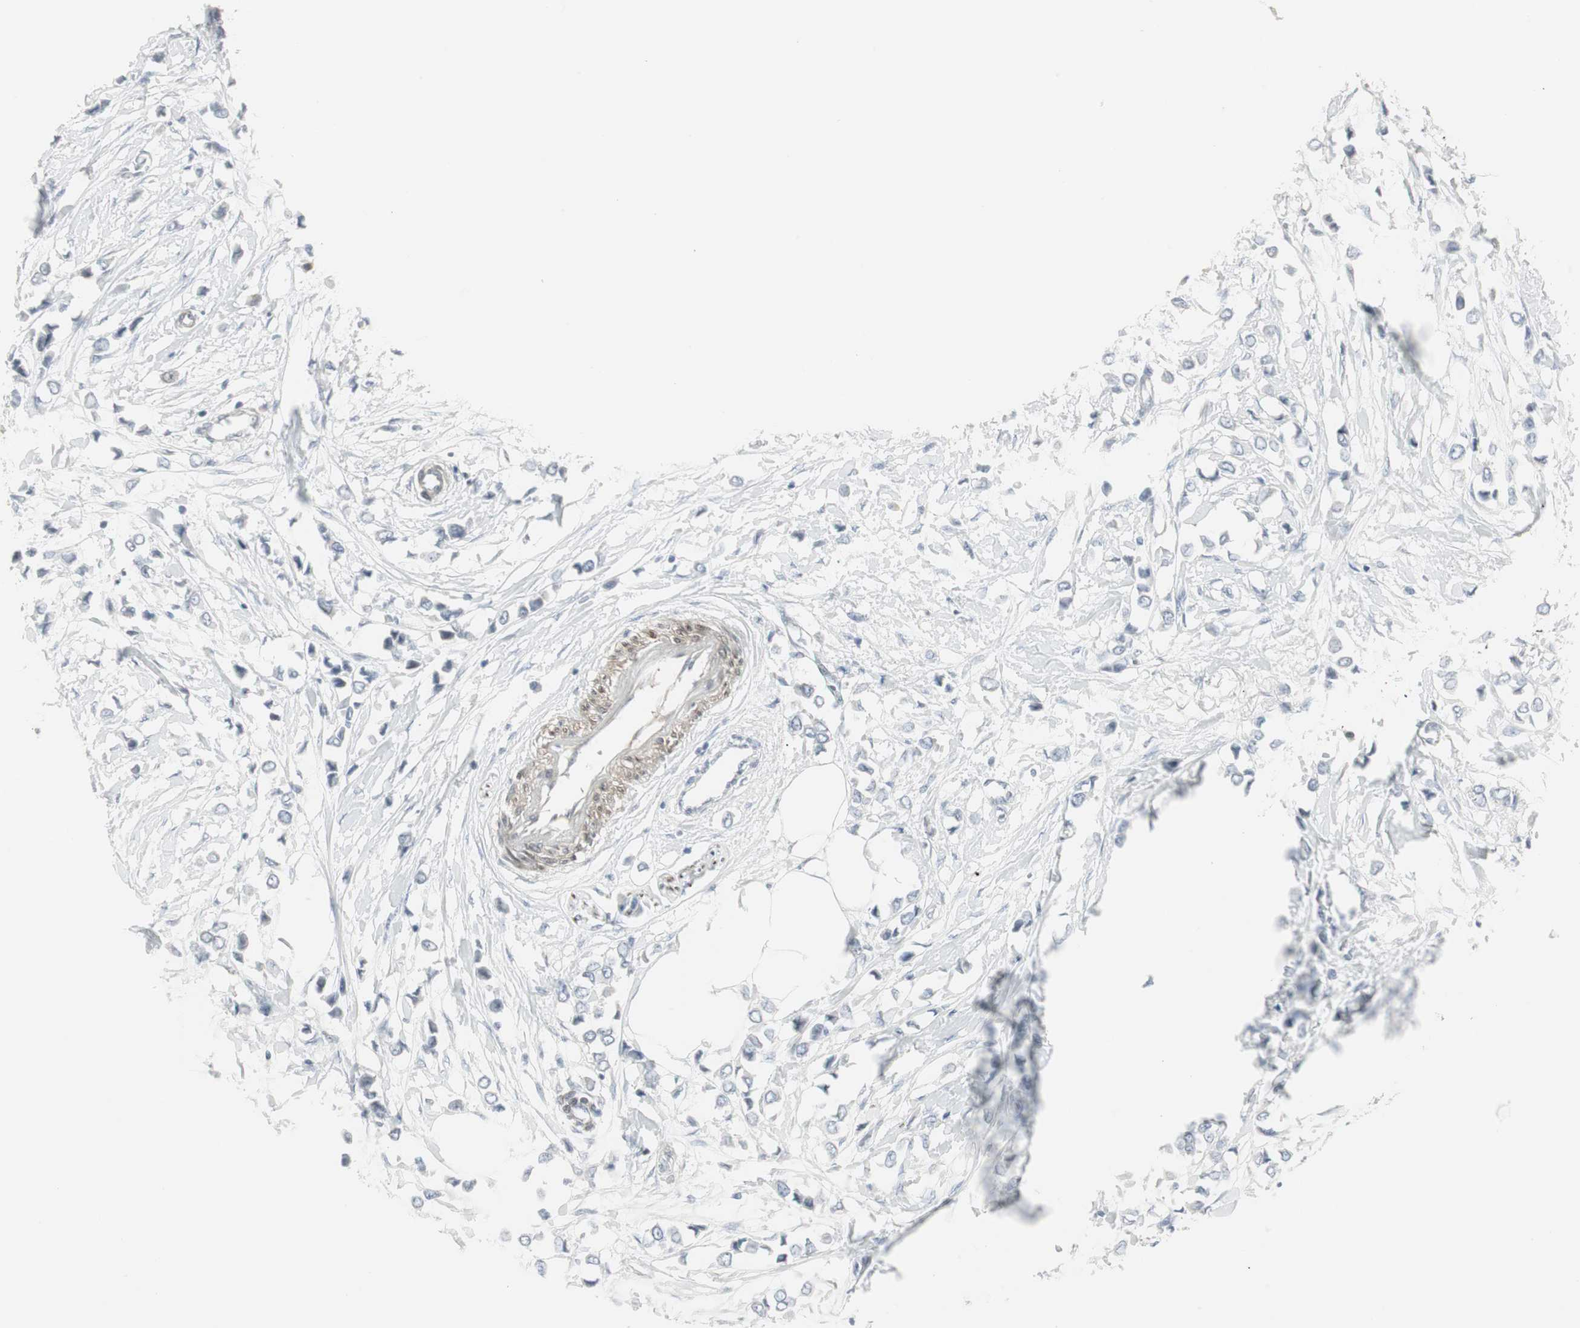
{"staining": {"intensity": "negative", "quantity": "none", "location": "none"}, "tissue": "breast cancer", "cell_type": "Tumor cells", "image_type": "cancer", "snomed": [{"axis": "morphology", "description": "Lobular carcinoma"}, {"axis": "topography", "description": "Breast"}], "caption": "A photomicrograph of human breast cancer is negative for staining in tumor cells.", "gene": "DMPK", "patient": {"sex": "female", "age": 51}}